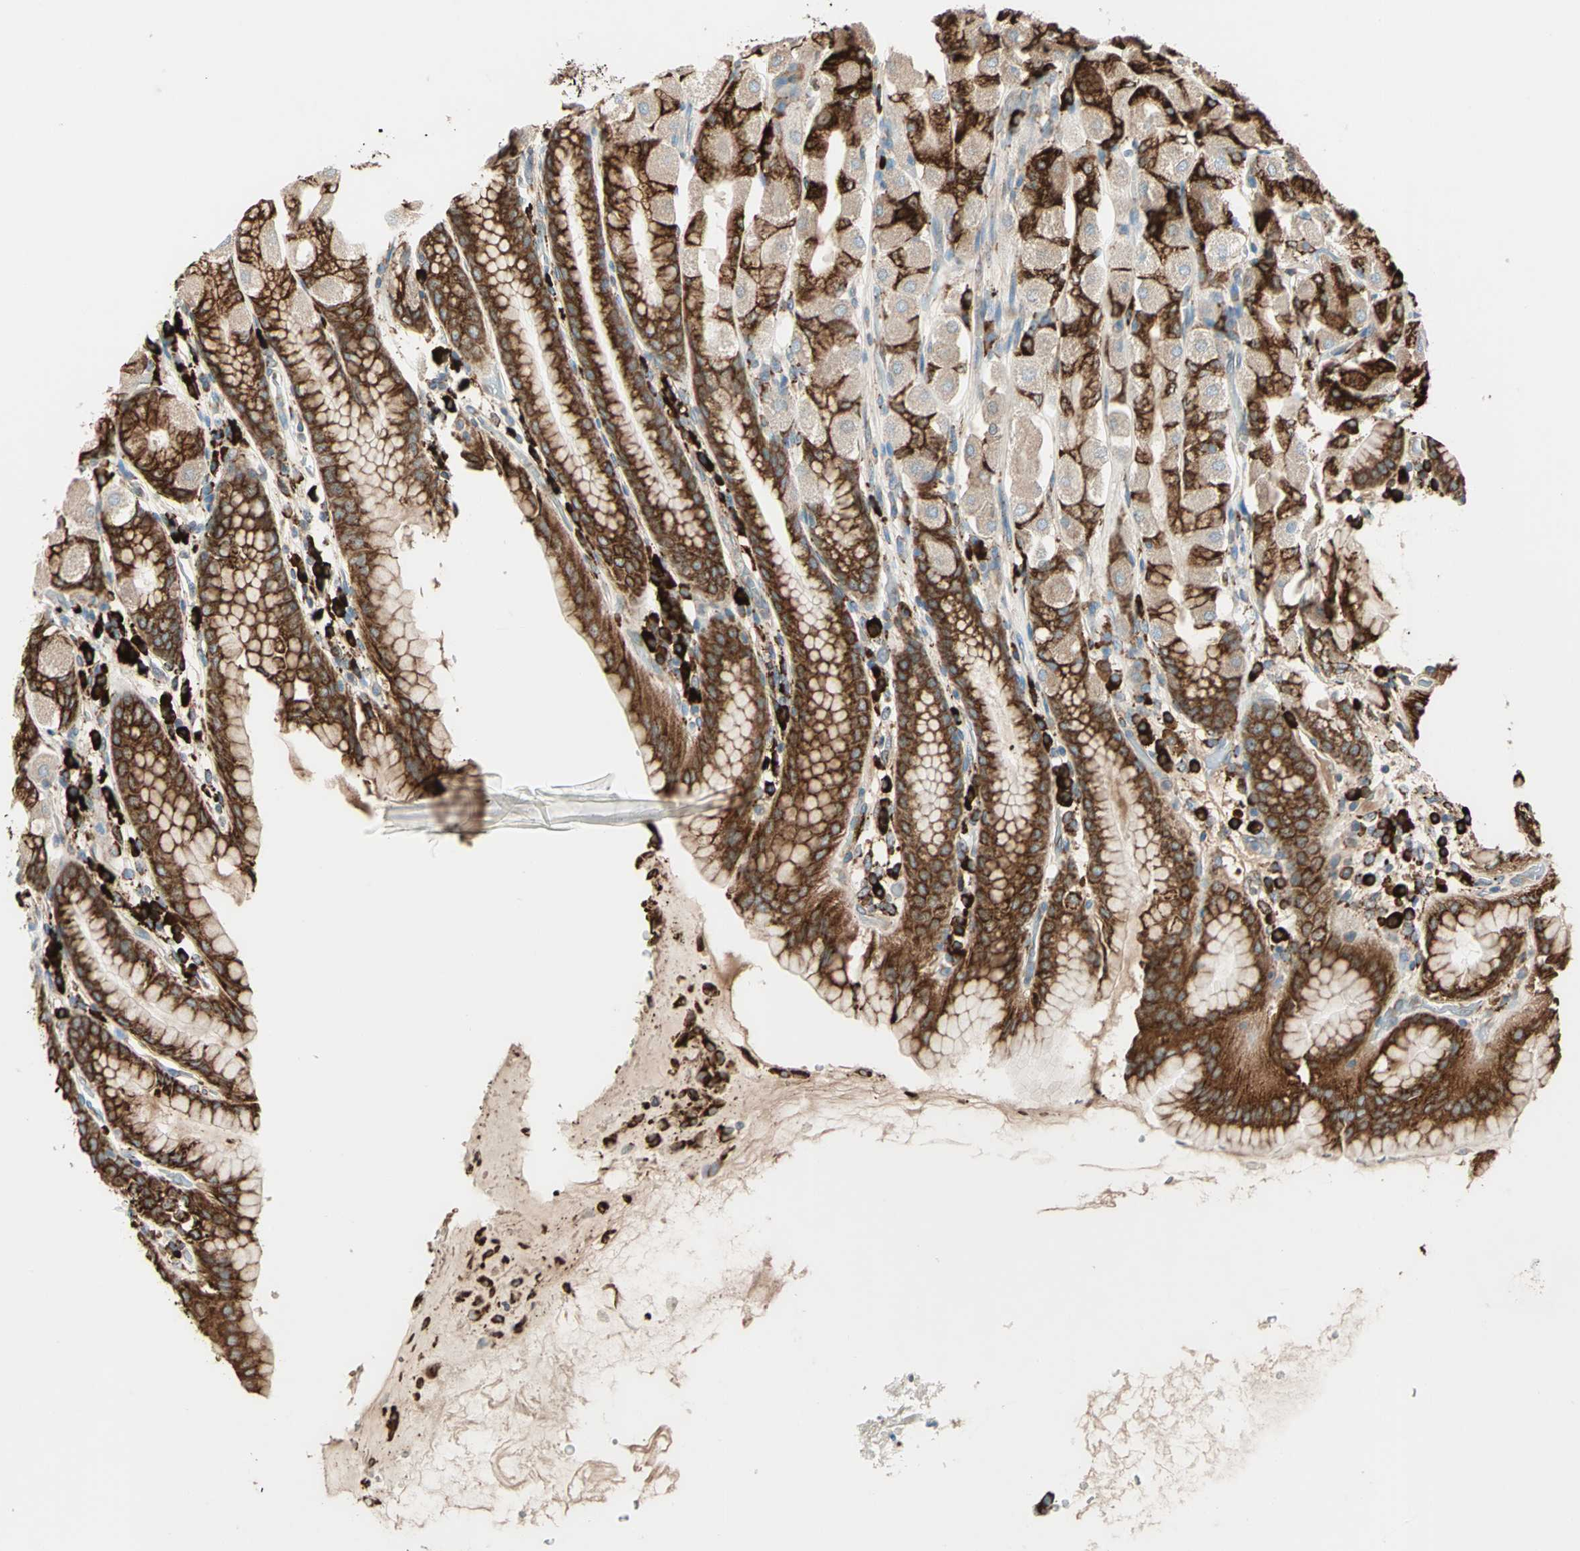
{"staining": {"intensity": "strong", "quantity": ">75%", "location": "cytoplasmic/membranous"}, "tissue": "stomach", "cell_type": "Glandular cells", "image_type": "normal", "snomed": [{"axis": "morphology", "description": "Normal tissue, NOS"}, {"axis": "topography", "description": "Stomach, upper"}], "caption": "About >75% of glandular cells in normal human stomach reveal strong cytoplasmic/membranous protein staining as visualized by brown immunohistochemical staining.", "gene": "PDIA4", "patient": {"sex": "male", "age": 68}}